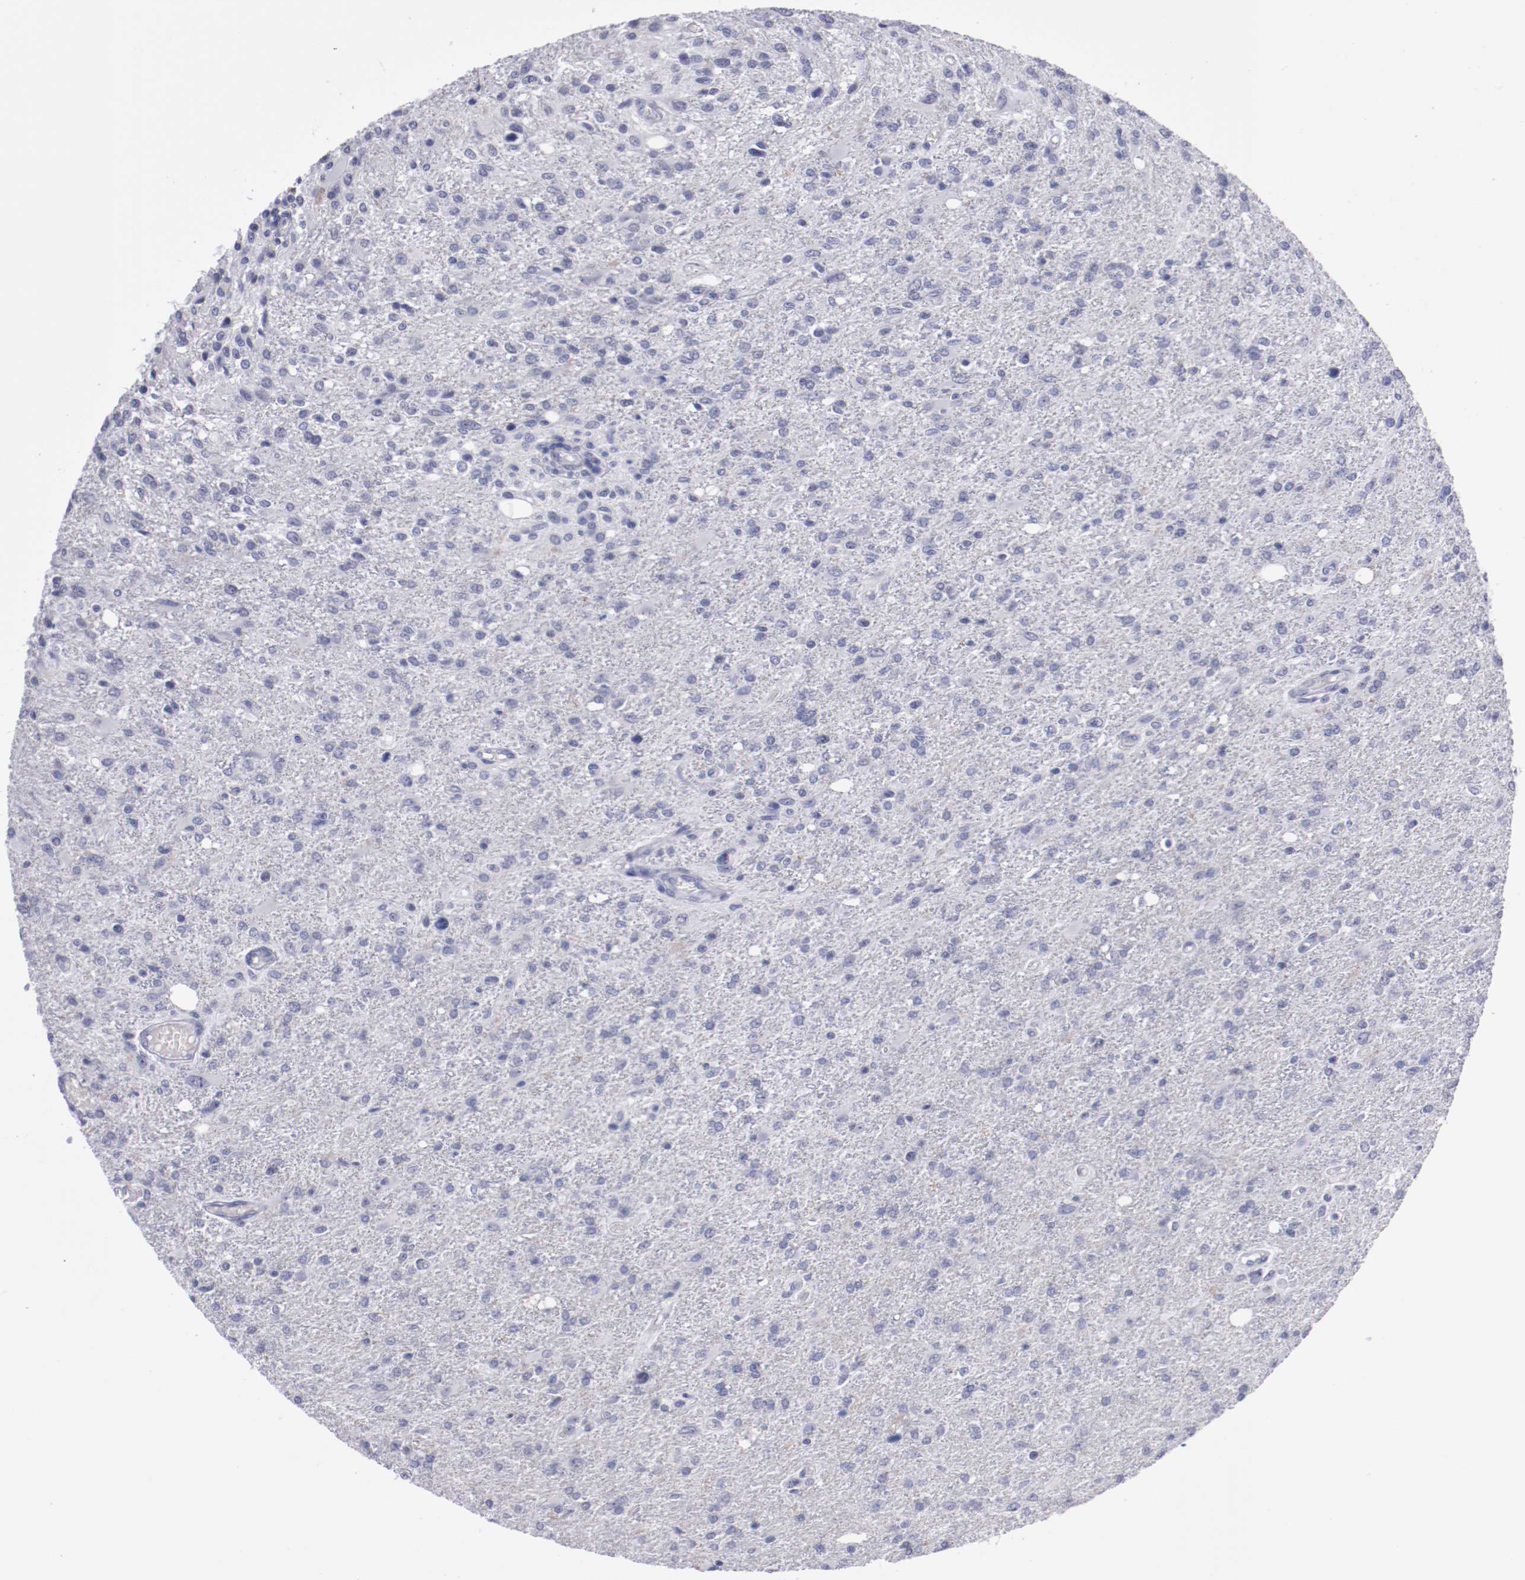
{"staining": {"intensity": "negative", "quantity": "none", "location": "none"}, "tissue": "glioma", "cell_type": "Tumor cells", "image_type": "cancer", "snomed": [{"axis": "morphology", "description": "Glioma, malignant, High grade"}, {"axis": "topography", "description": "Cerebral cortex"}], "caption": "Immunohistochemistry (IHC) of human glioma reveals no positivity in tumor cells.", "gene": "HNF1B", "patient": {"sex": "male", "age": 76}}